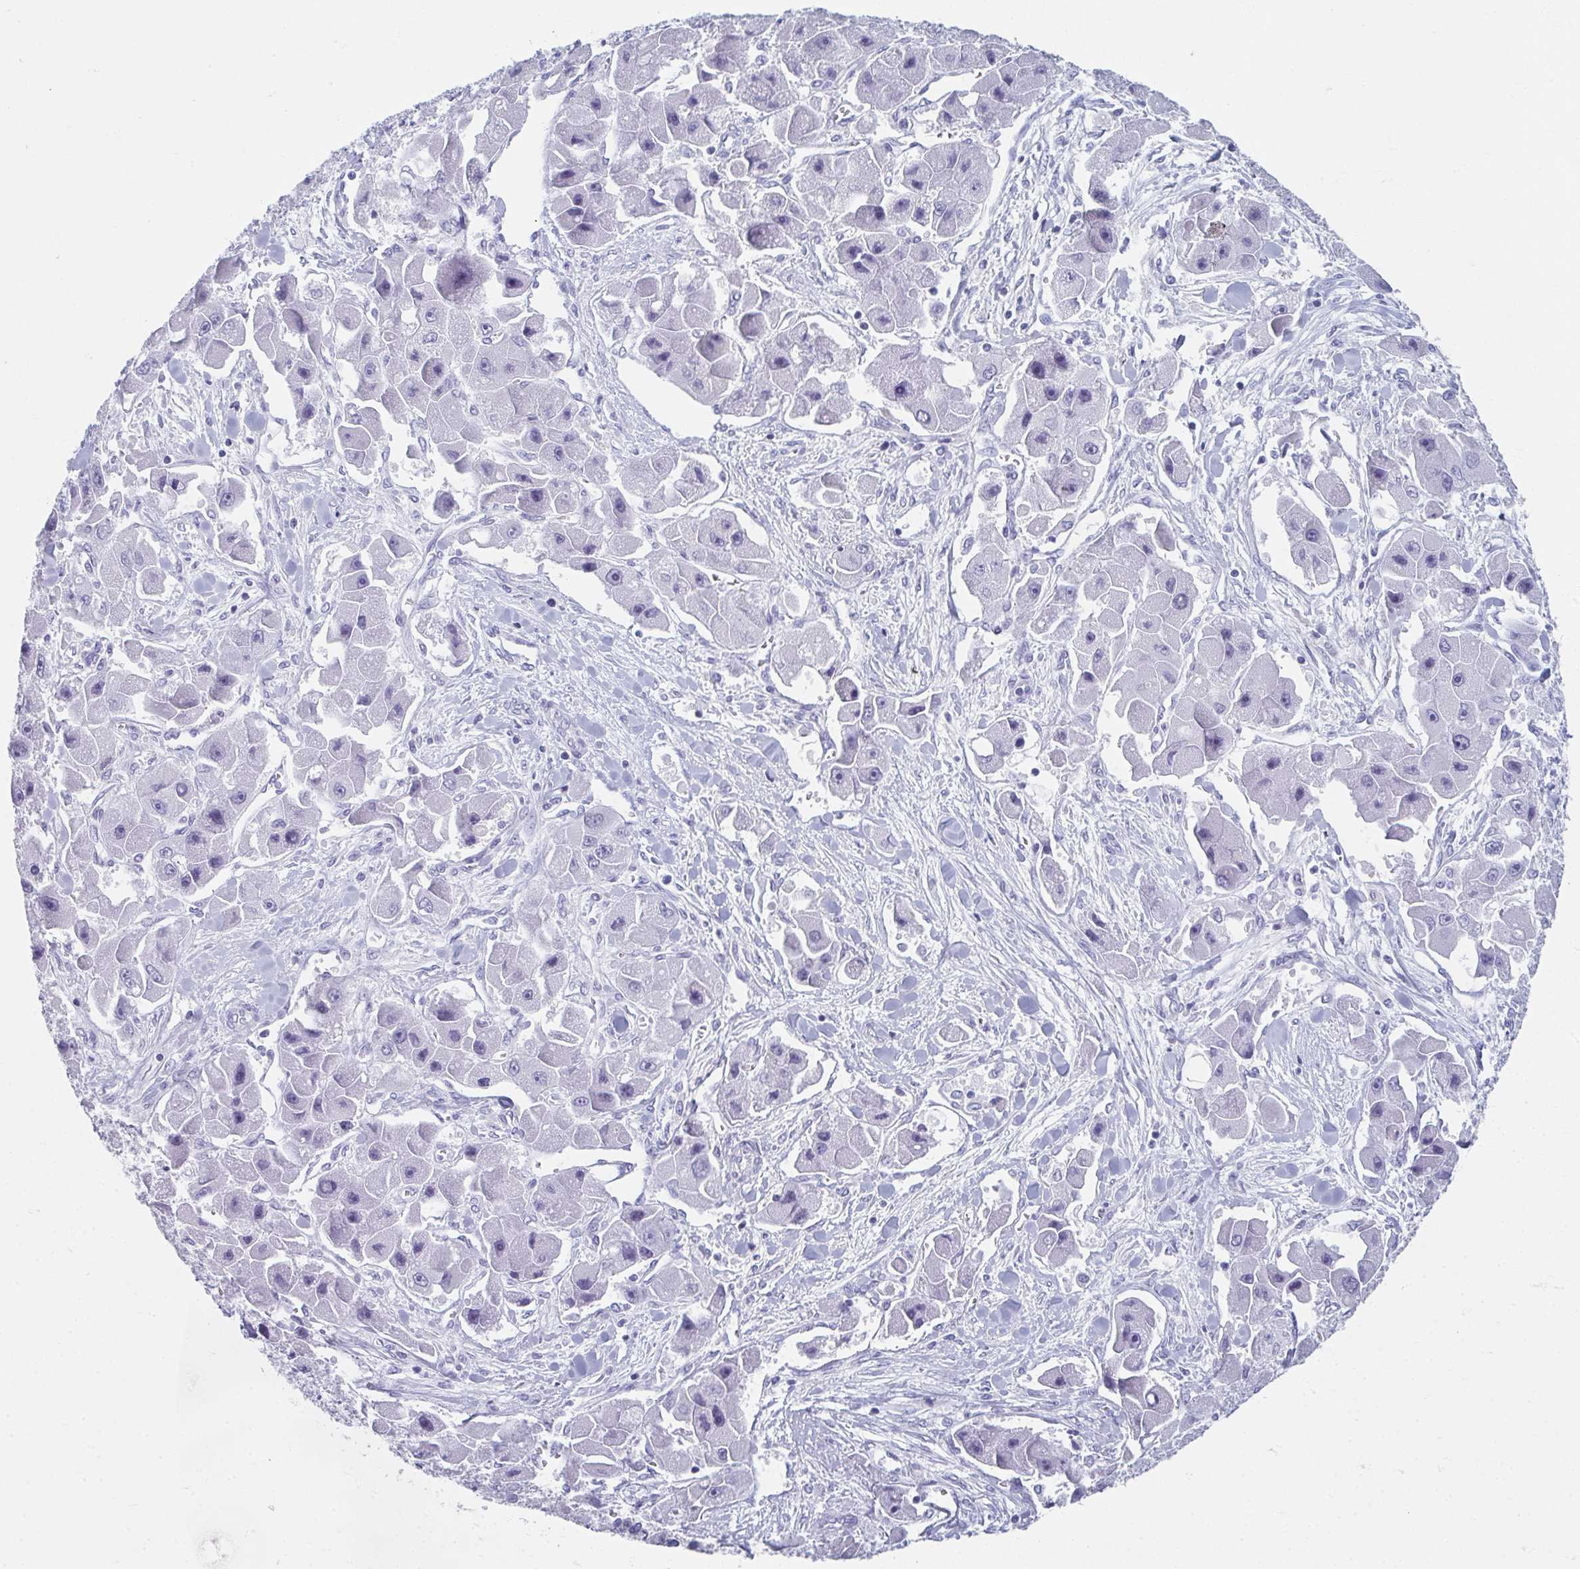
{"staining": {"intensity": "negative", "quantity": "none", "location": "none"}, "tissue": "liver cancer", "cell_type": "Tumor cells", "image_type": "cancer", "snomed": [{"axis": "morphology", "description": "Carcinoma, Hepatocellular, NOS"}, {"axis": "topography", "description": "Liver"}], "caption": "A high-resolution photomicrograph shows IHC staining of liver cancer, which displays no significant positivity in tumor cells.", "gene": "GHRL", "patient": {"sex": "male", "age": 24}}